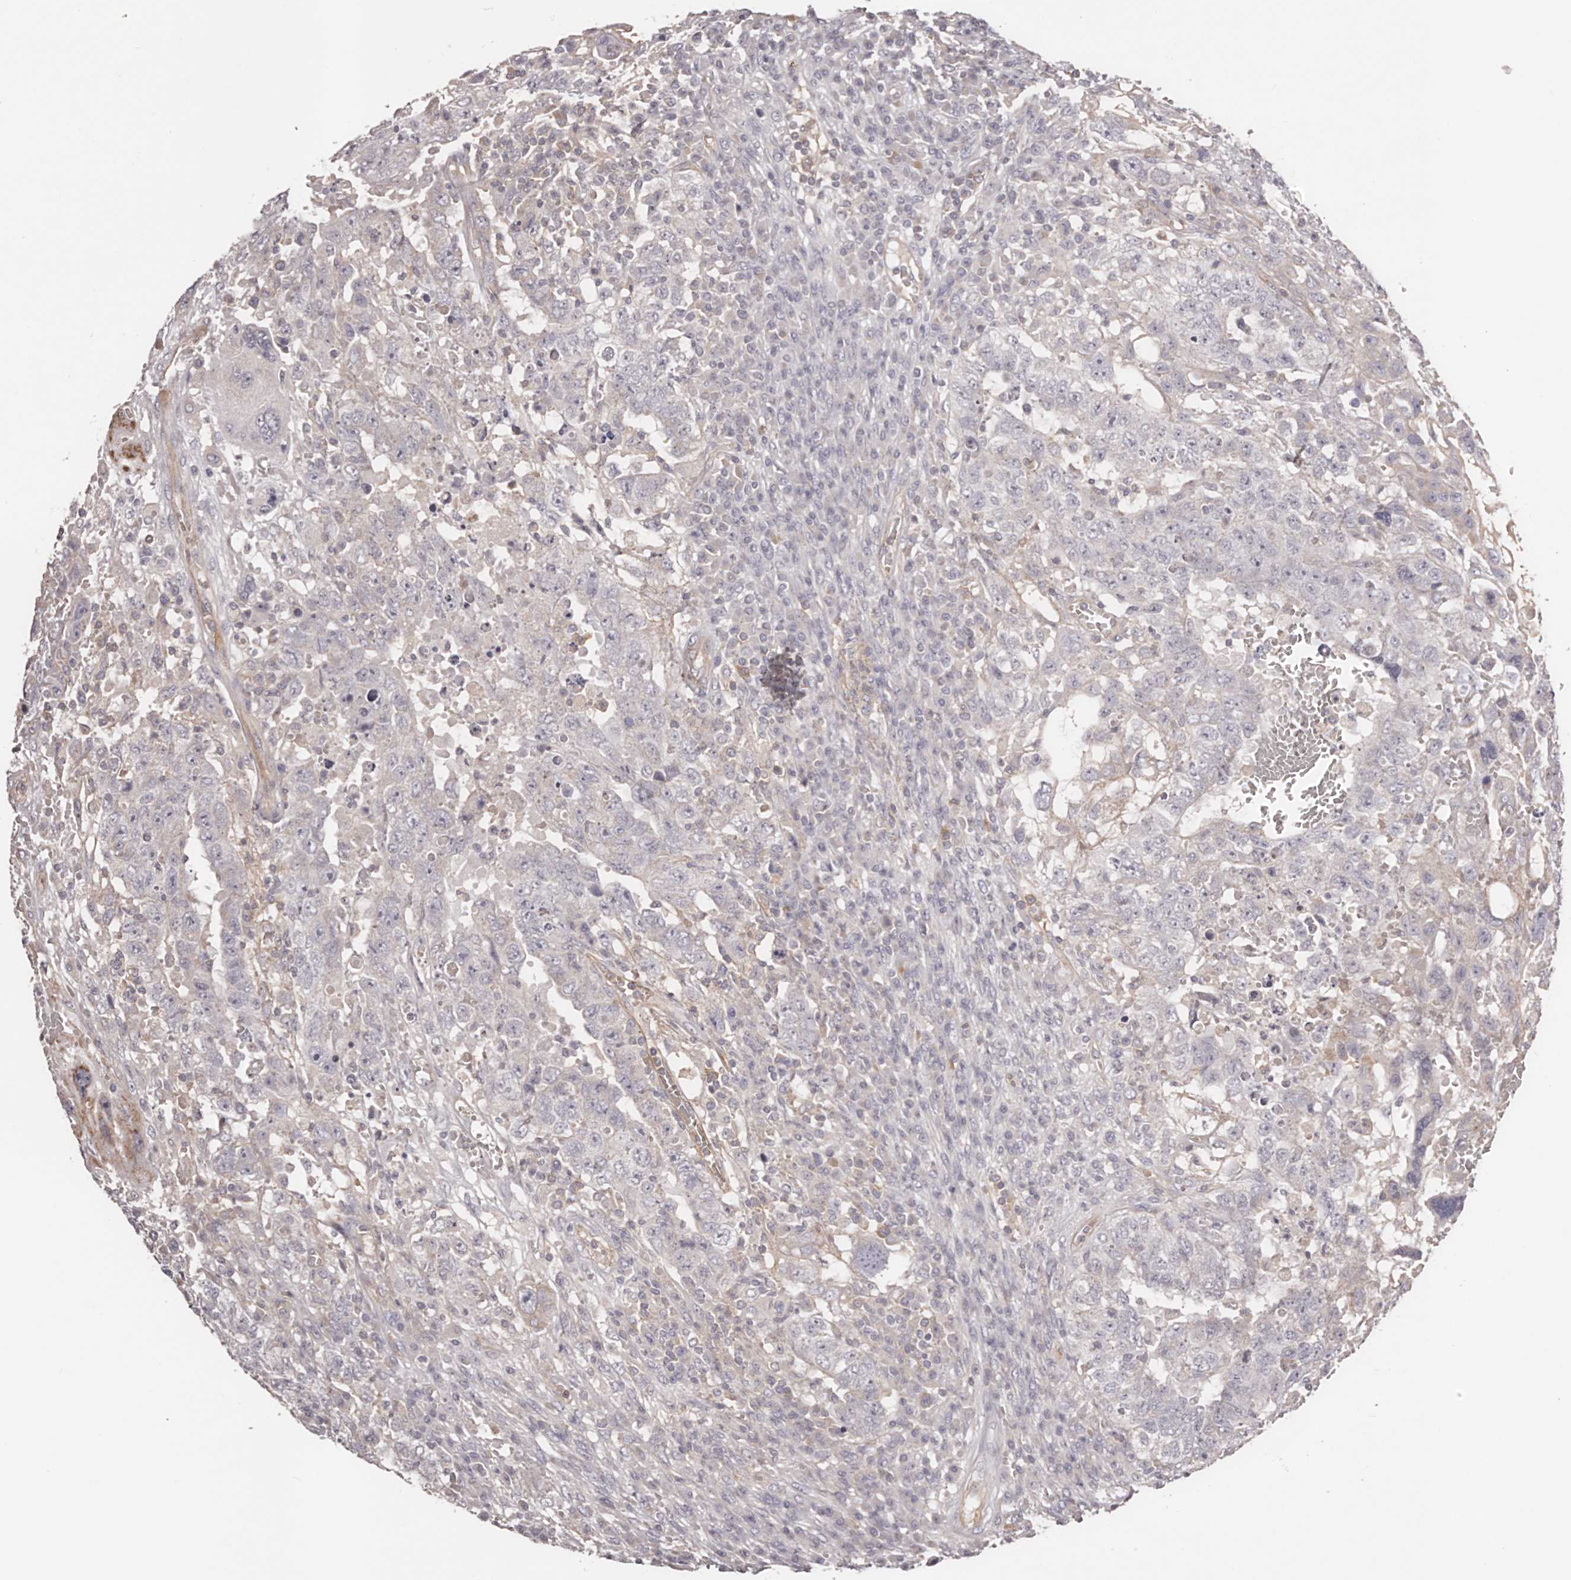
{"staining": {"intensity": "negative", "quantity": "none", "location": "none"}, "tissue": "testis cancer", "cell_type": "Tumor cells", "image_type": "cancer", "snomed": [{"axis": "morphology", "description": "Carcinoma, Embryonal, NOS"}, {"axis": "topography", "description": "Testis"}], "caption": "IHC of embryonal carcinoma (testis) demonstrates no expression in tumor cells.", "gene": "DMRT2", "patient": {"sex": "male", "age": 26}}